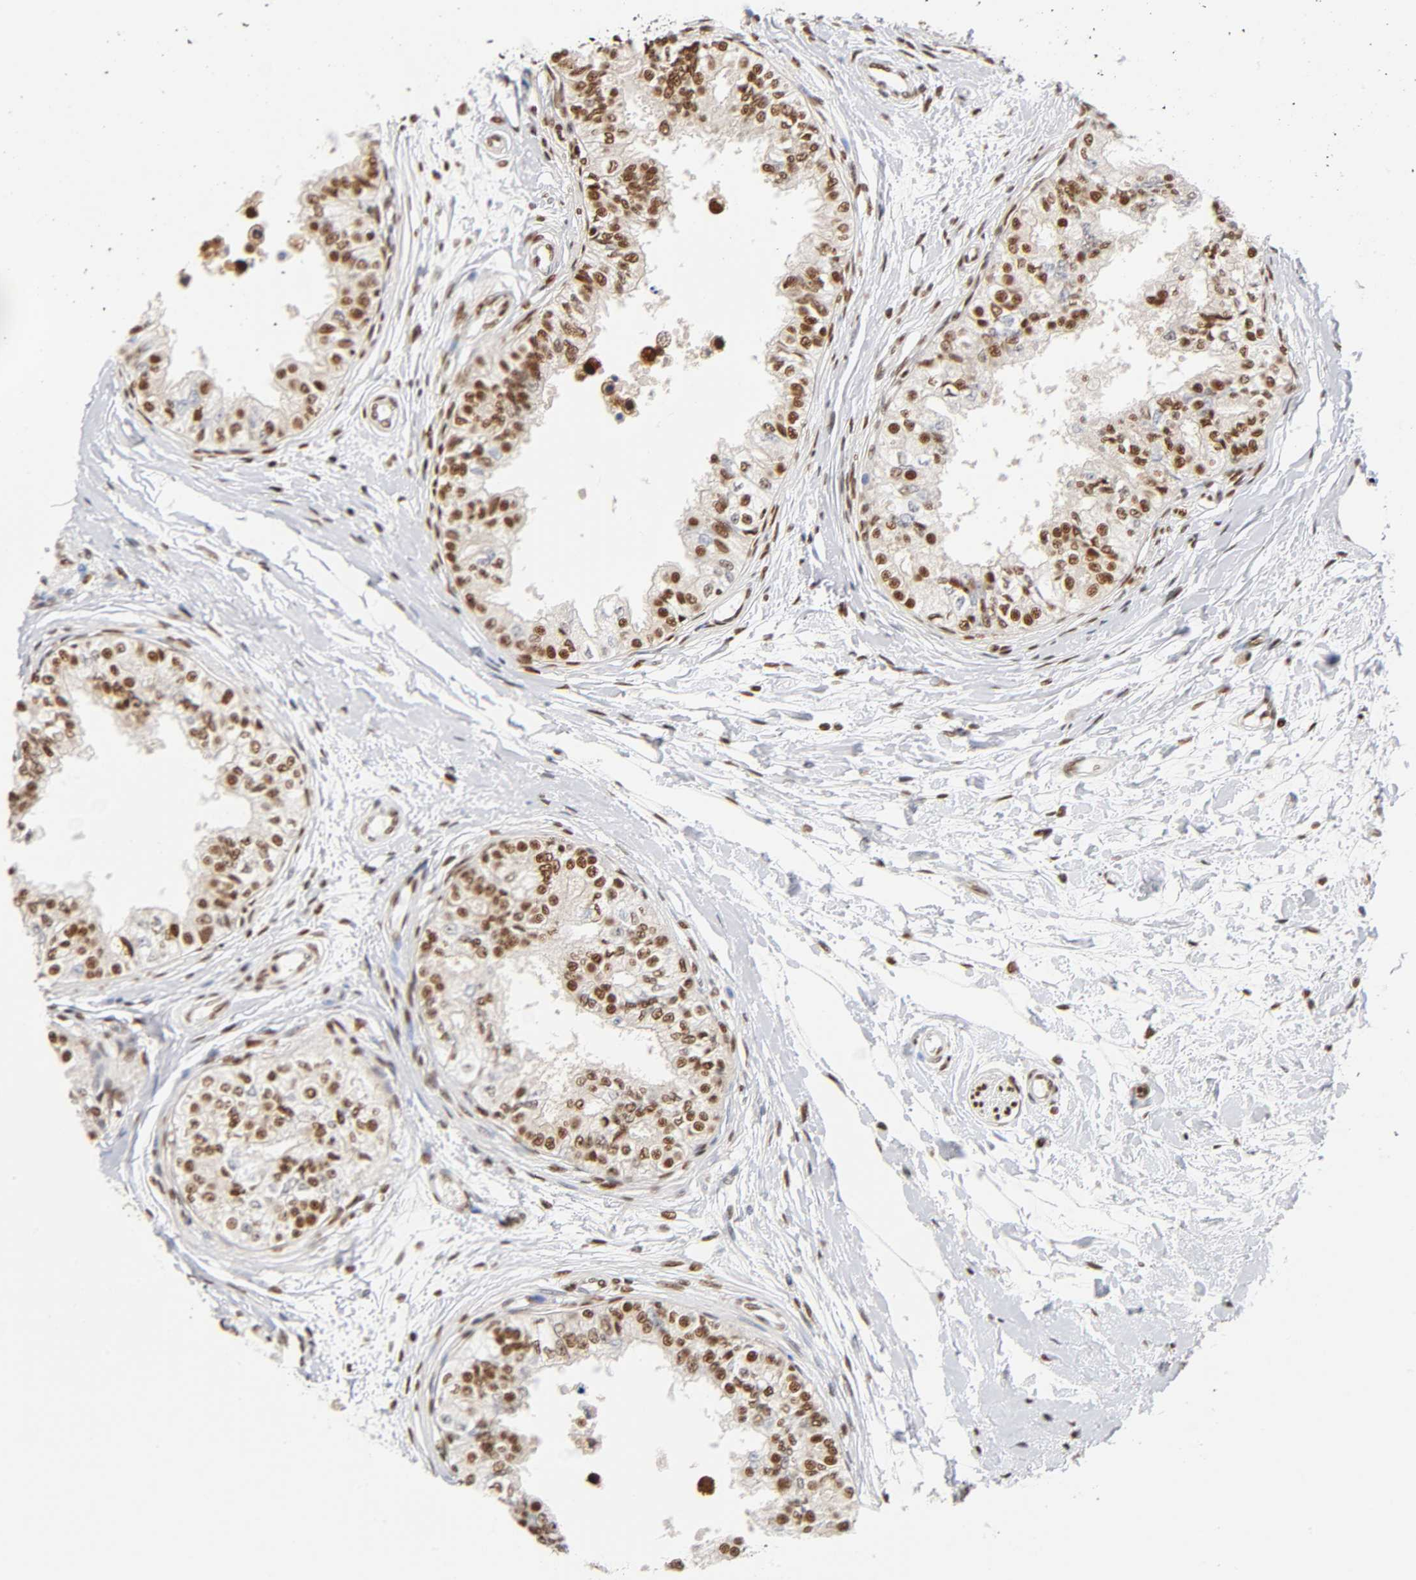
{"staining": {"intensity": "strong", "quantity": ">75%", "location": "nuclear"}, "tissue": "epididymis", "cell_type": "Glandular cells", "image_type": "normal", "snomed": [{"axis": "morphology", "description": "Normal tissue, NOS"}, {"axis": "morphology", "description": "Adenocarcinoma, metastatic, NOS"}, {"axis": "topography", "description": "Testis"}, {"axis": "topography", "description": "Epididymis"}], "caption": "High-magnification brightfield microscopy of unremarkable epididymis stained with DAB (brown) and counterstained with hematoxylin (blue). glandular cells exhibit strong nuclear positivity is identified in about>75% of cells. Immunohistochemistry stains the protein in brown and the nuclei are stained blue.", "gene": "ILKAP", "patient": {"sex": "male", "age": 26}}